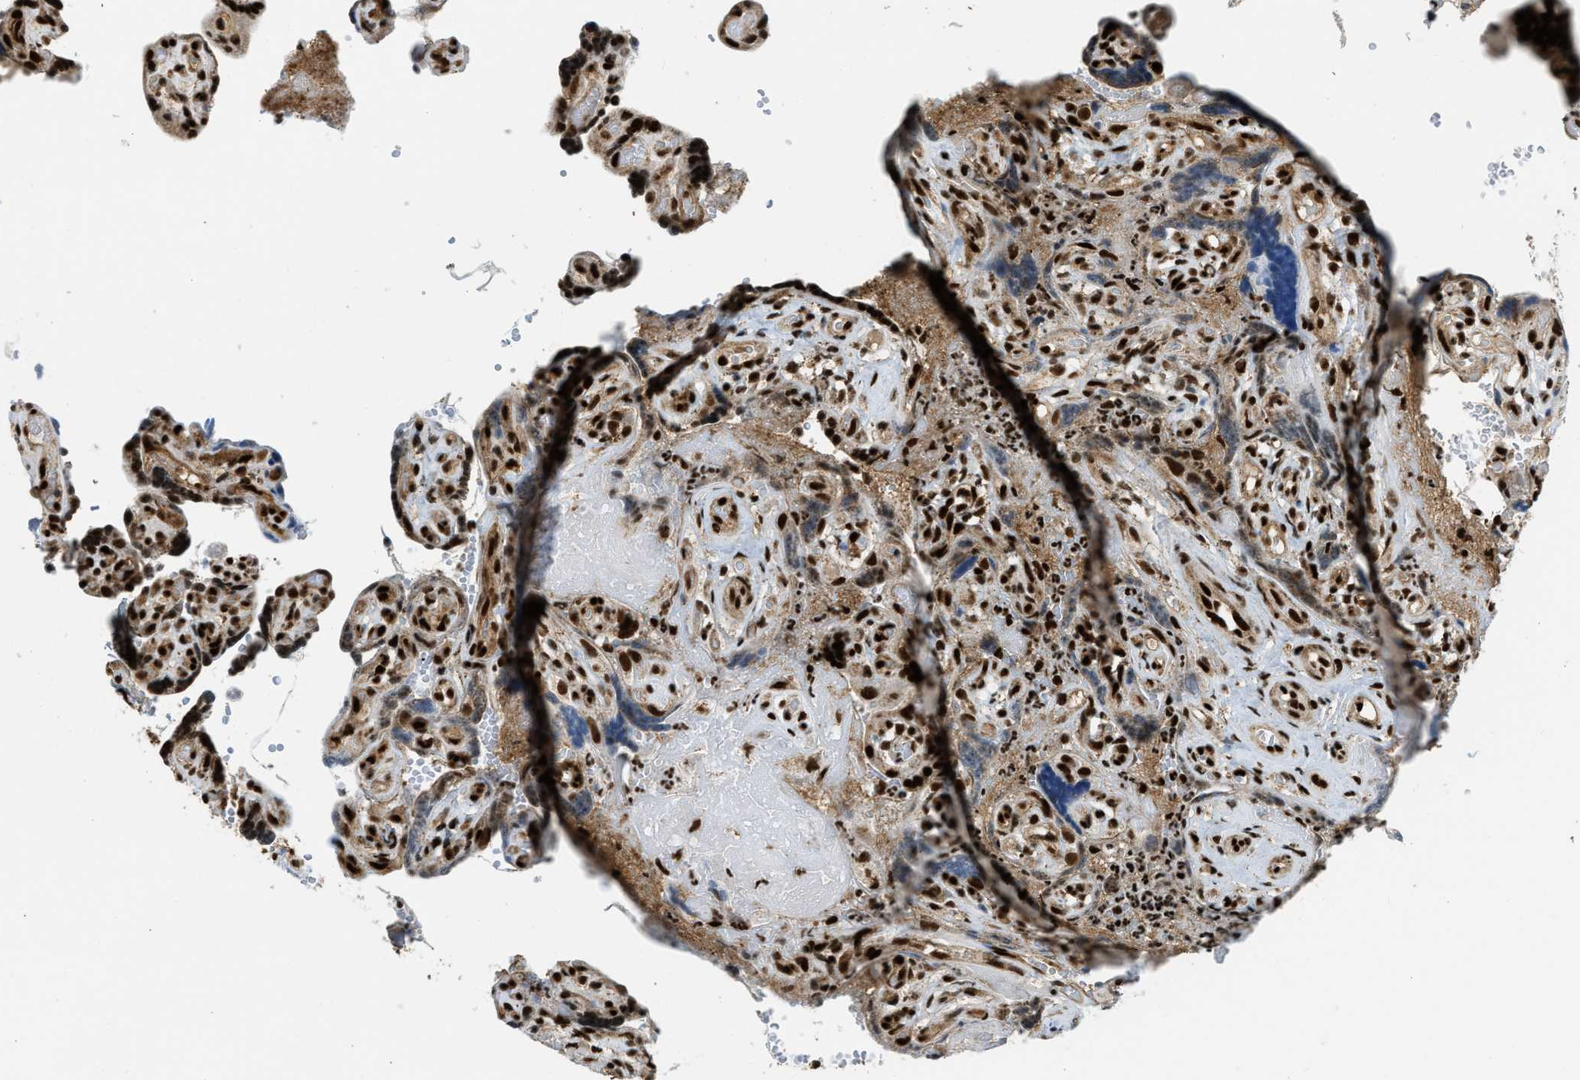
{"staining": {"intensity": "strong", "quantity": ">75%", "location": "nuclear"}, "tissue": "placenta", "cell_type": "Decidual cells", "image_type": "normal", "snomed": [{"axis": "morphology", "description": "Normal tissue, NOS"}, {"axis": "topography", "description": "Placenta"}], "caption": "Immunohistochemistry staining of benign placenta, which reveals high levels of strong nuclear staining in approximately >75% of decidual cells indicating strong nuclear protein expression. The staining was performed using DAB (3,3'-diaminobenzidine) (brown) for protein detection and nuclei were counterstained in hematoxylin (blue).", "gene": "GABPB1", "patient": {"sex": "female", "age": 30}}